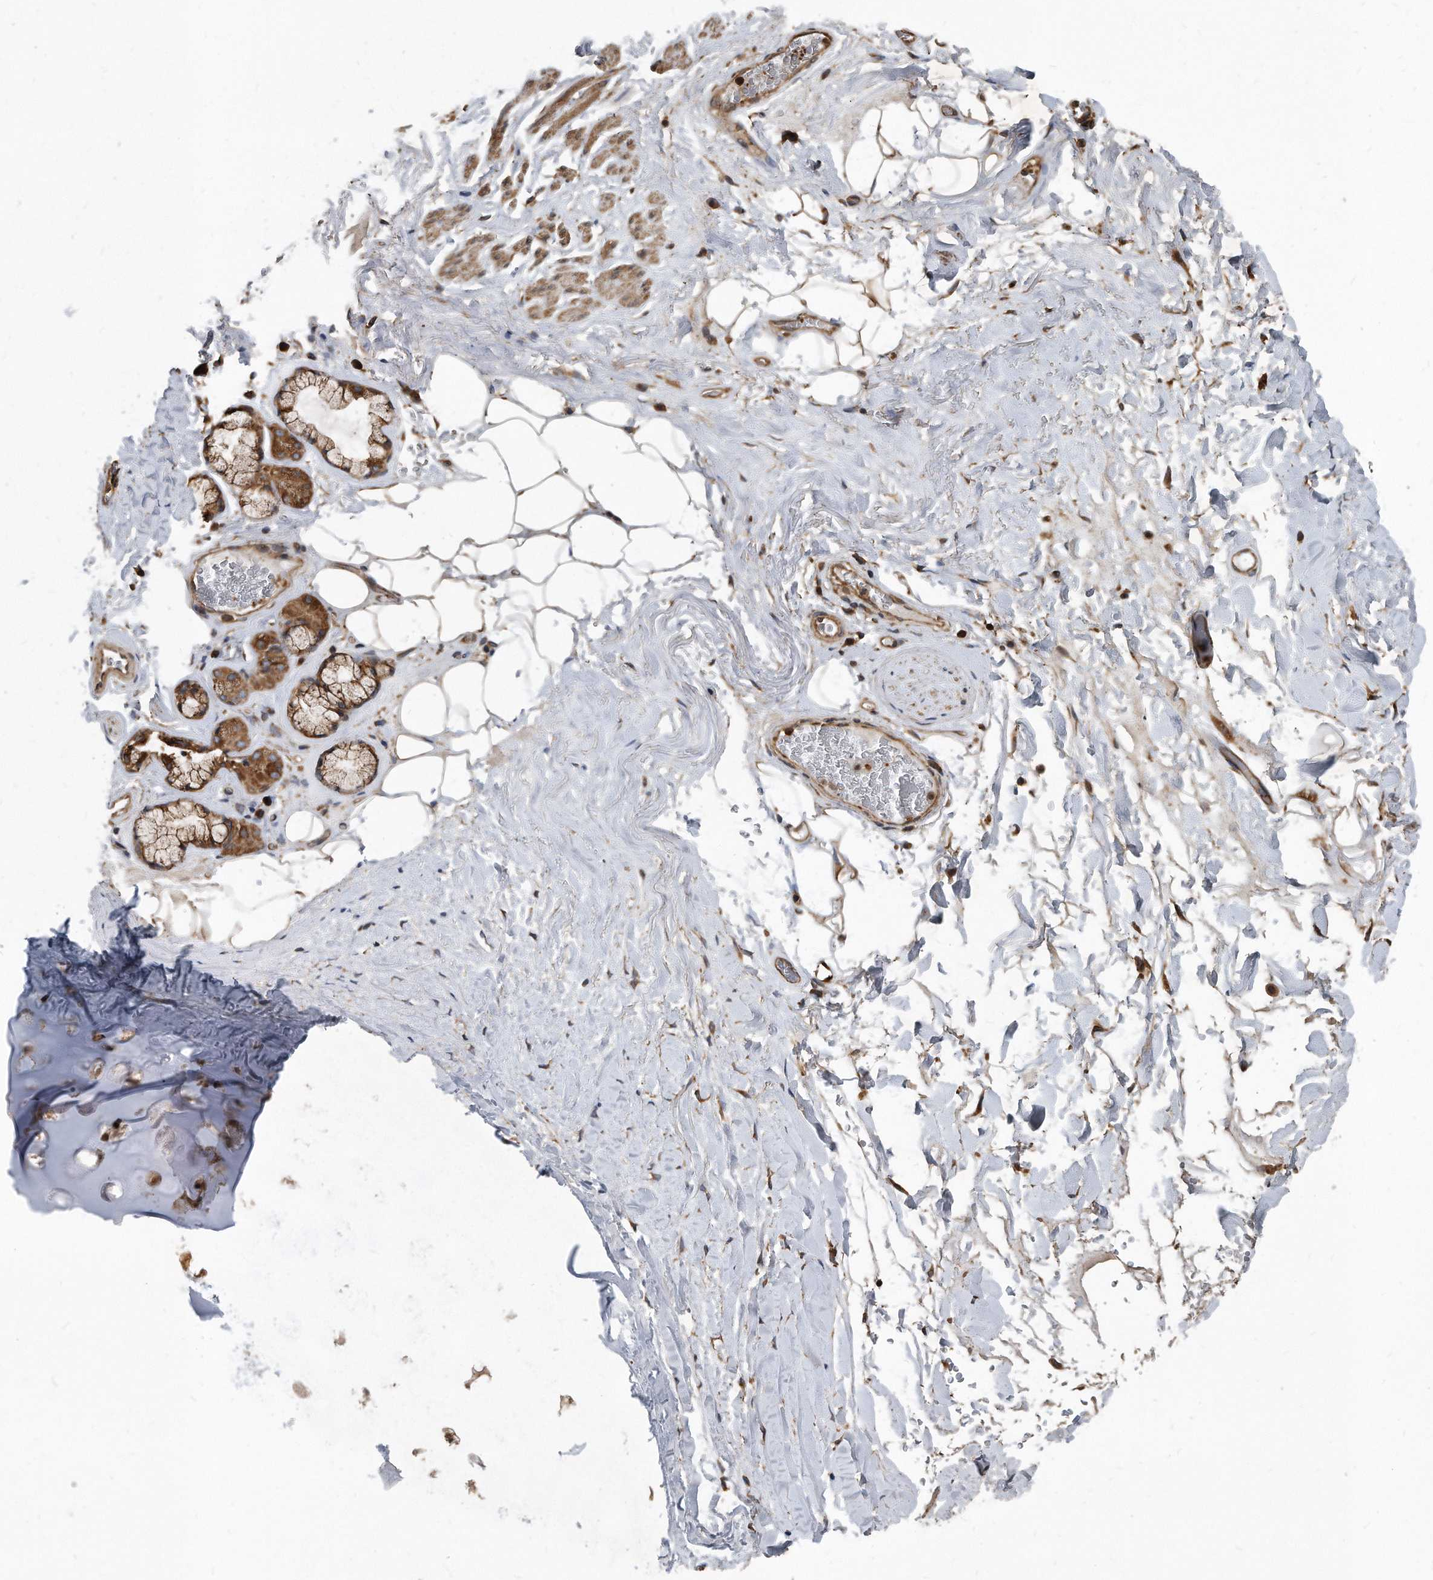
{"staining": {"intensity": "moderate", "quantity": ">75%", "location": "cytoplasmic/membranous"}, "tissue": "adipose tissue", "cell_type": "Adipocytes", "image_type": "normal", "snomed": [{"axis": "morphology", "description": "Normal tissue, NOS"}, {"axis": "topography", "description": "Cartilage tissue"}], "caption": "IHC histopathology image of normal adipose tissue: adipose tissue stained using immunohistochemistry (IHC) reveals medium levels of moderate protein expression localized specifically in the cytoplasmic/membranous of adipocytes, appearing as a cytoplasmic/membranous brown color.", "gene": "FAM136A", "patient": {"sex": "female", "age": 63}}